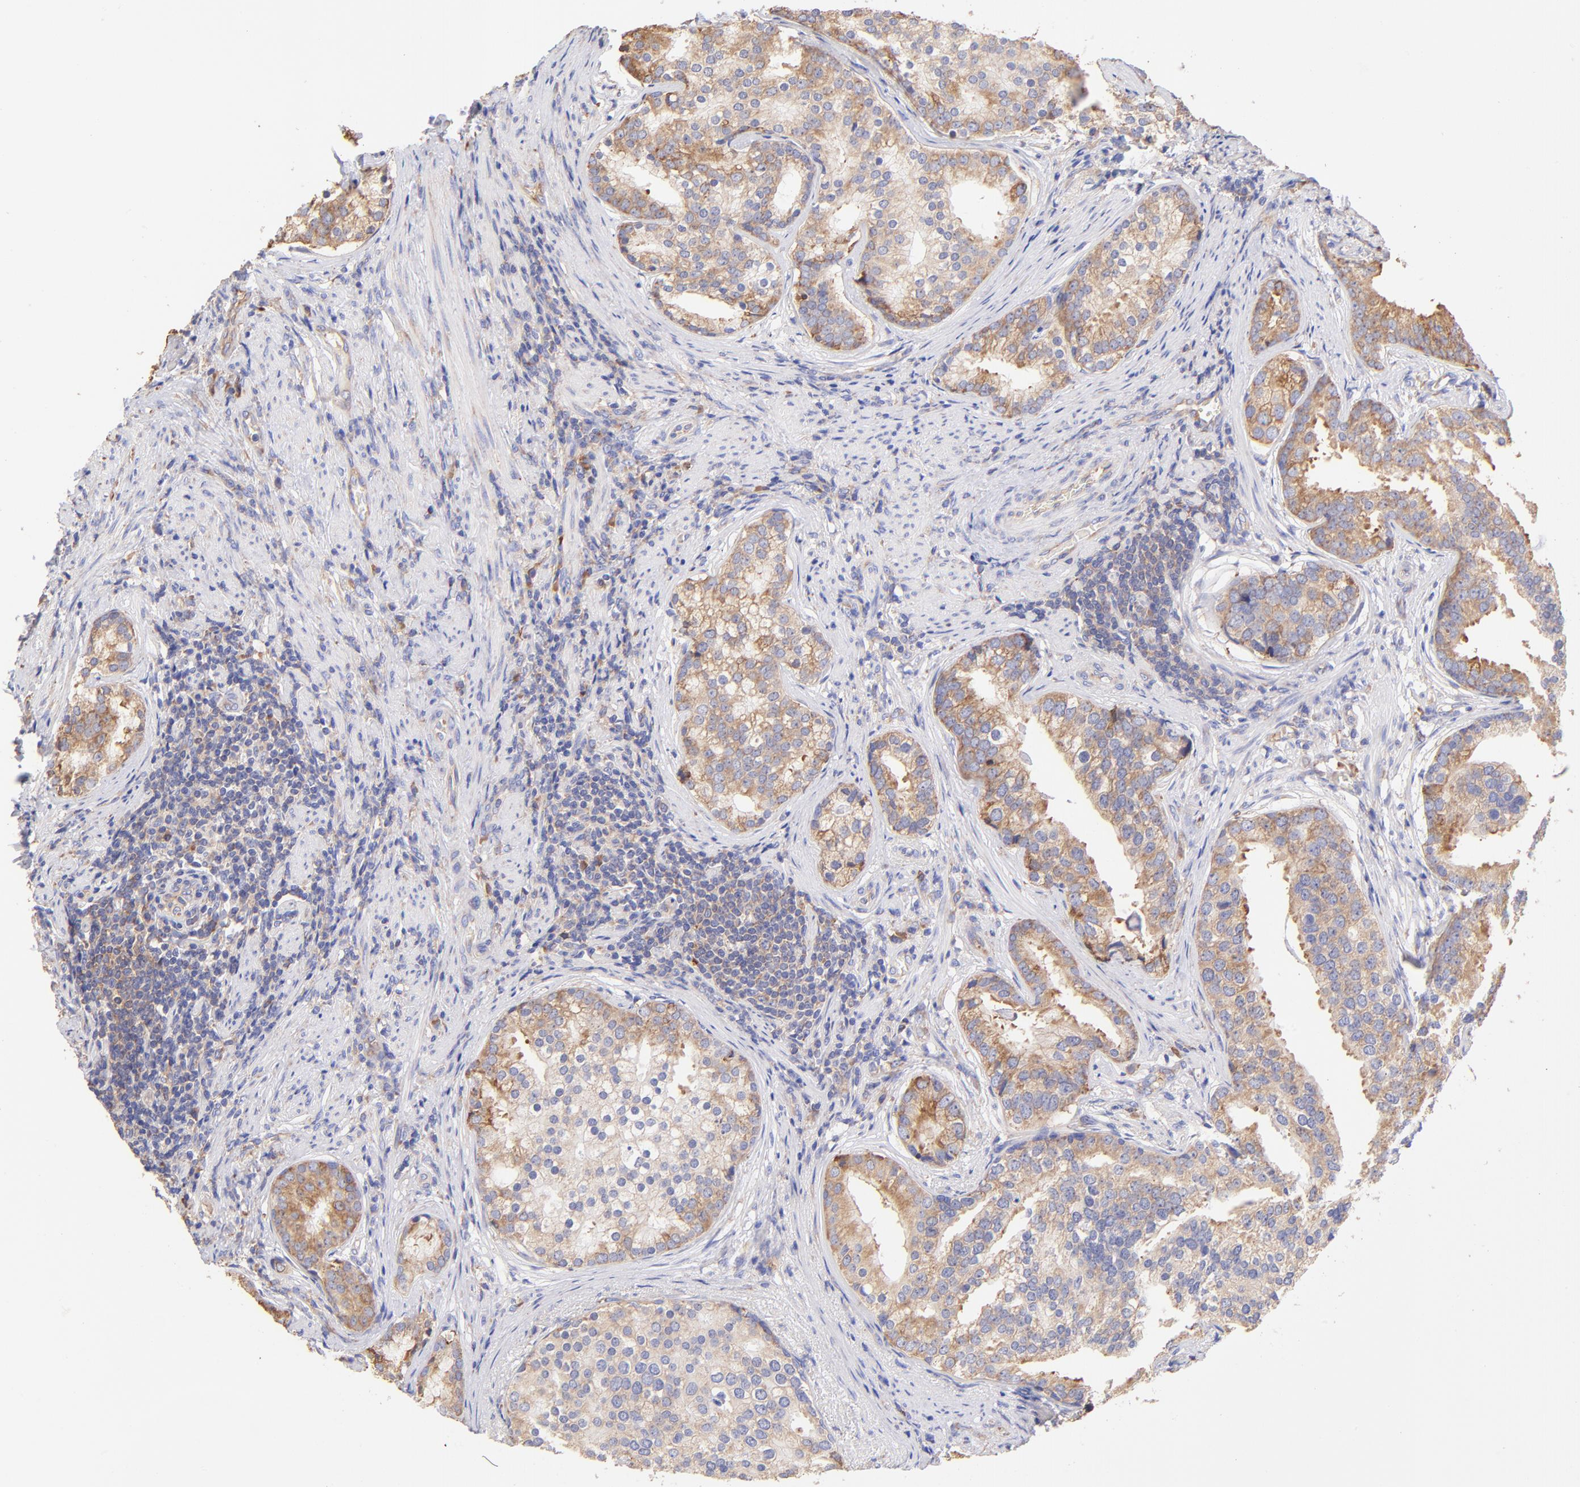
{"staining": {"intensity": "moderate", "quantity": ">75%", "location": "cytoplasmic/membranous"}, "tissue": "prostate cancer", "cell_type": "Tumor cells", "image_type": "cancer", "snomed": [{"axis": "morphology", "description": "Adenocarcinoma, Low grade"}, {"axis": "topography", "description": "Prostate"}], "caption": "Protein expression analysis of adenocarcinoma (low-grade) (prostate) reveals moderate cytoplasmic/membranous expression in about >75% of tumor cells.", "gene": "RPL30", "patient": {"sex": "male", "age": 71}}